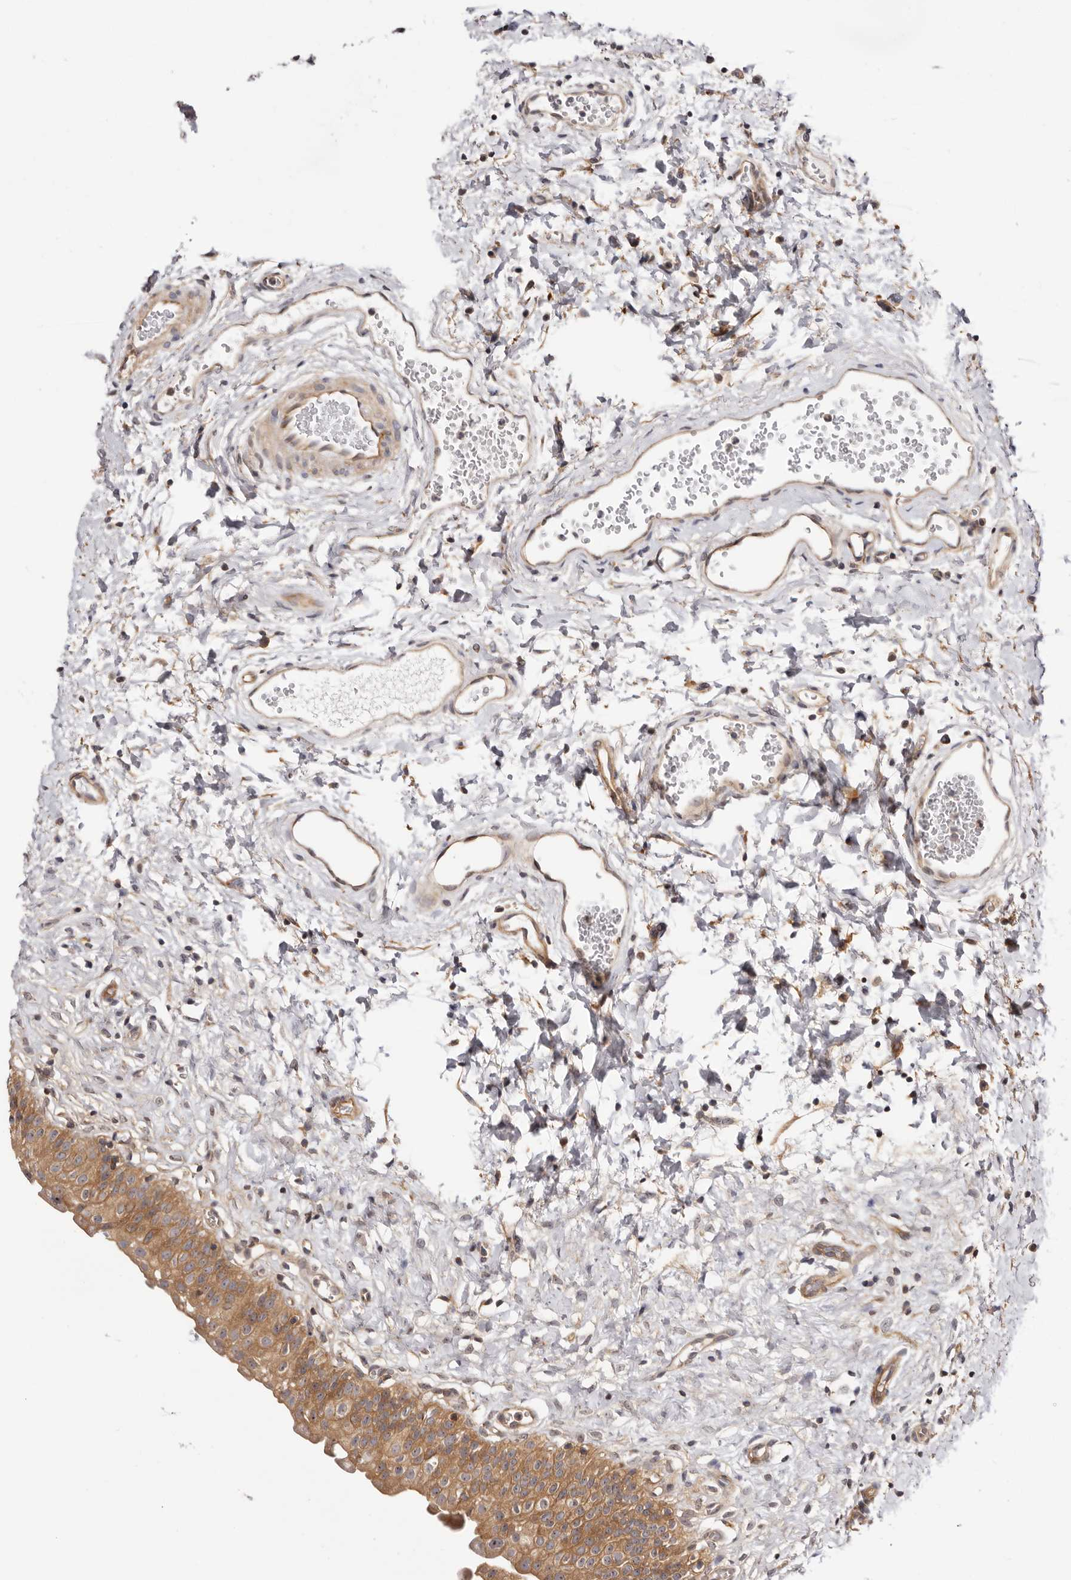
{"staining": {"intensity": "moderate", "quantity": ">75%", "location": "cytoplasmic/membranous"}, "tissue": "urinary bladder", "cell_type": "Urothelial cells", "image_type": "normal", "snomed": [{"axis": "morphology", "description": "Normal tissue, NOS"}, {"axis": "topography", "description": "Urinary bladder"}], "caption": "Urothelial cells show medium levels of moderate cytoplasmic/membranous staining in approximately >75% of cells in unremarkable urinary bladder.", "gene": "PANK4", "patient": {"sex": "male", "age": 51}}